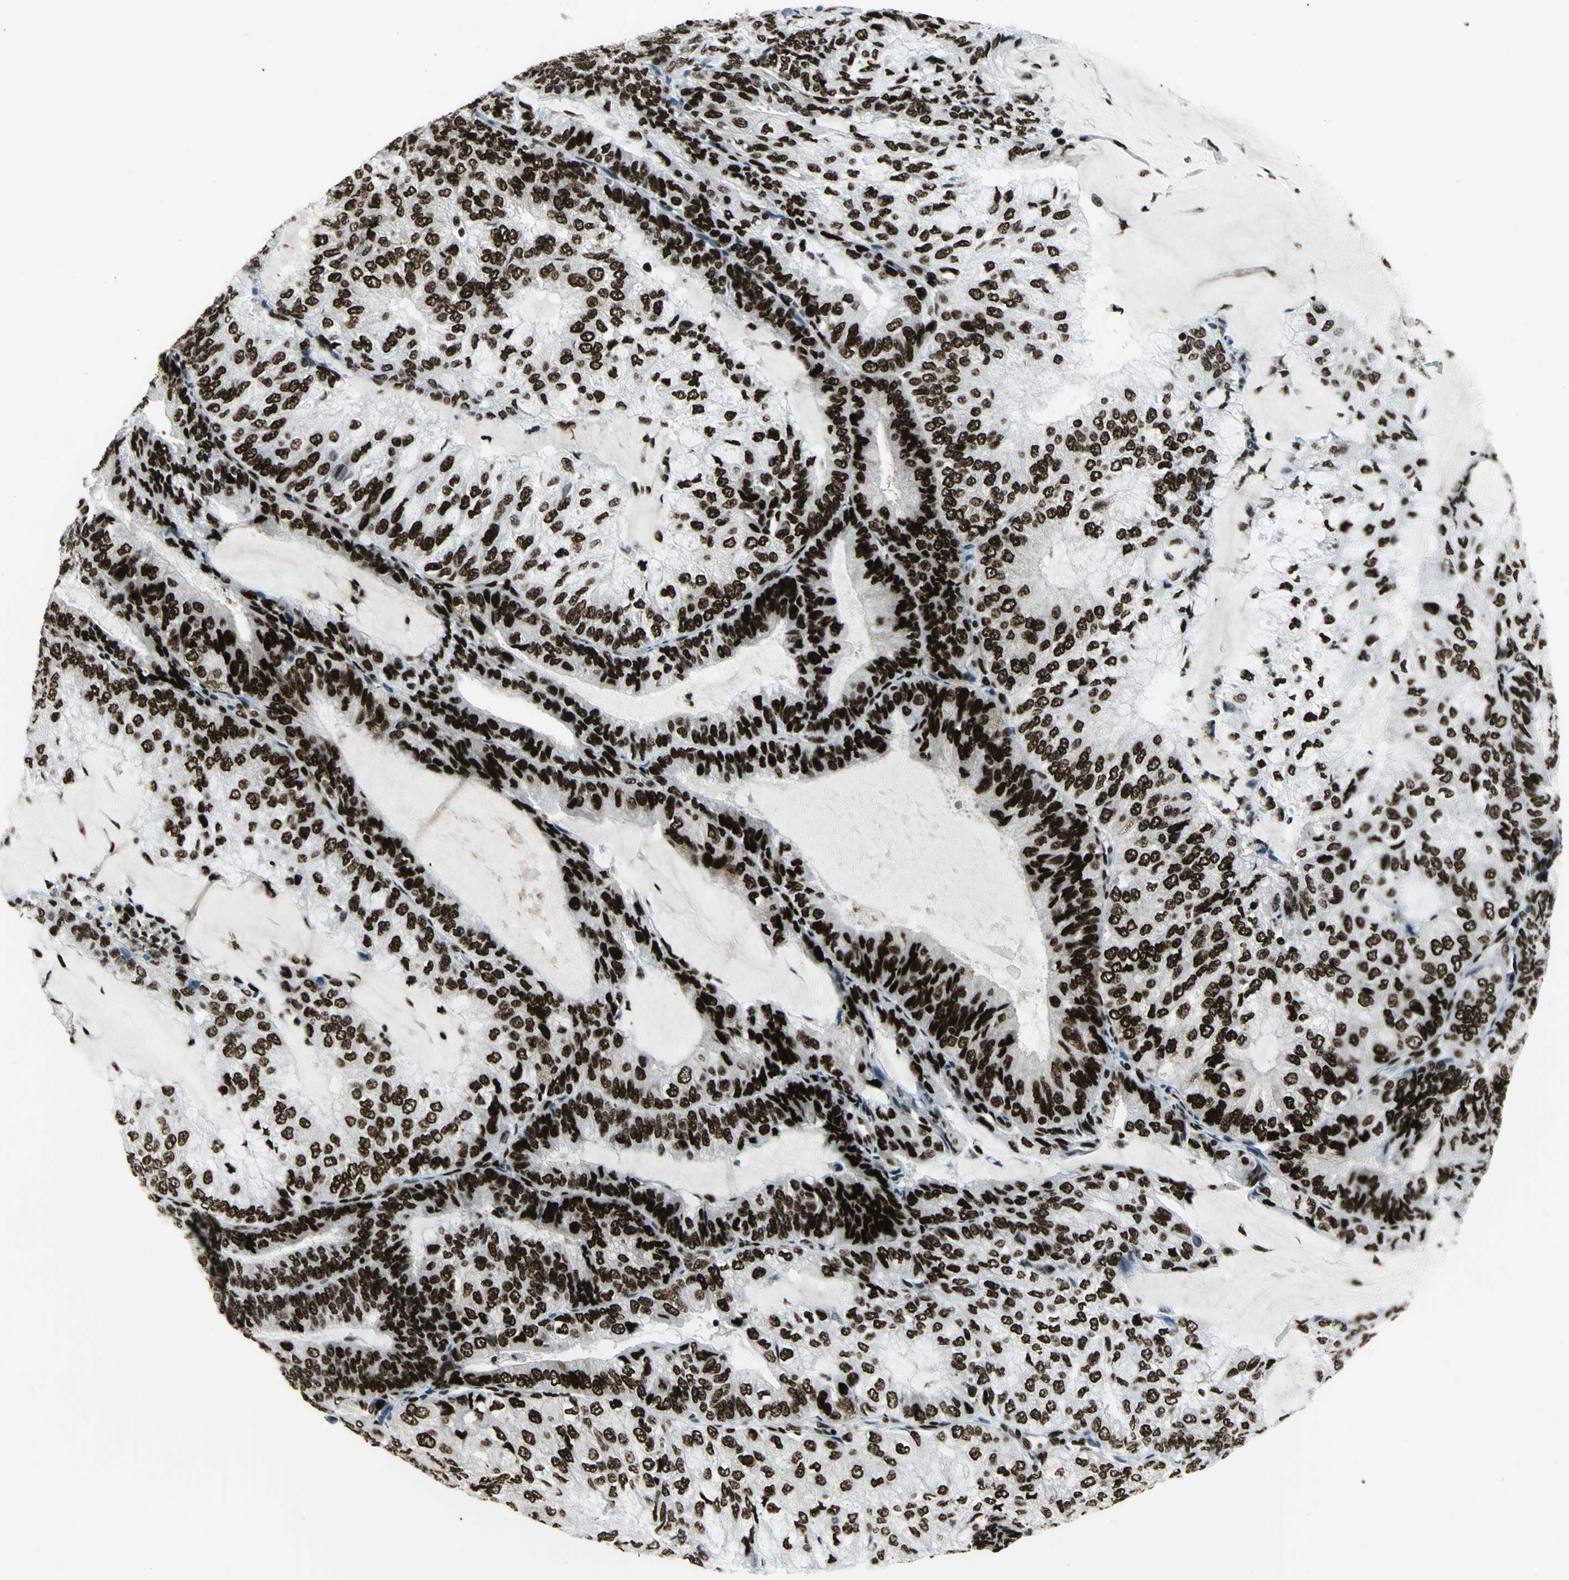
{"staining": {"intensity": "strong", "quantity": ">75%", "location": "nuclear"}, "tissue": "endometrial cancer", "cell_type": "Tumor cells", "image_type": "cancer", "snomed": [{"axis": "morphology", "description": "Adenocarcinoma, NOS"}, {"axis": "topography", "description": "Endometrium"}], "caption": "Immunohistochemistry (IHC) of human adenocarcinoma (endometrial) demonstrates high levels of strong nuclear expression in about >75% of tumor cells.", "gene": "SMARCA4", "patient": {"sex": "female", "age": 81}}